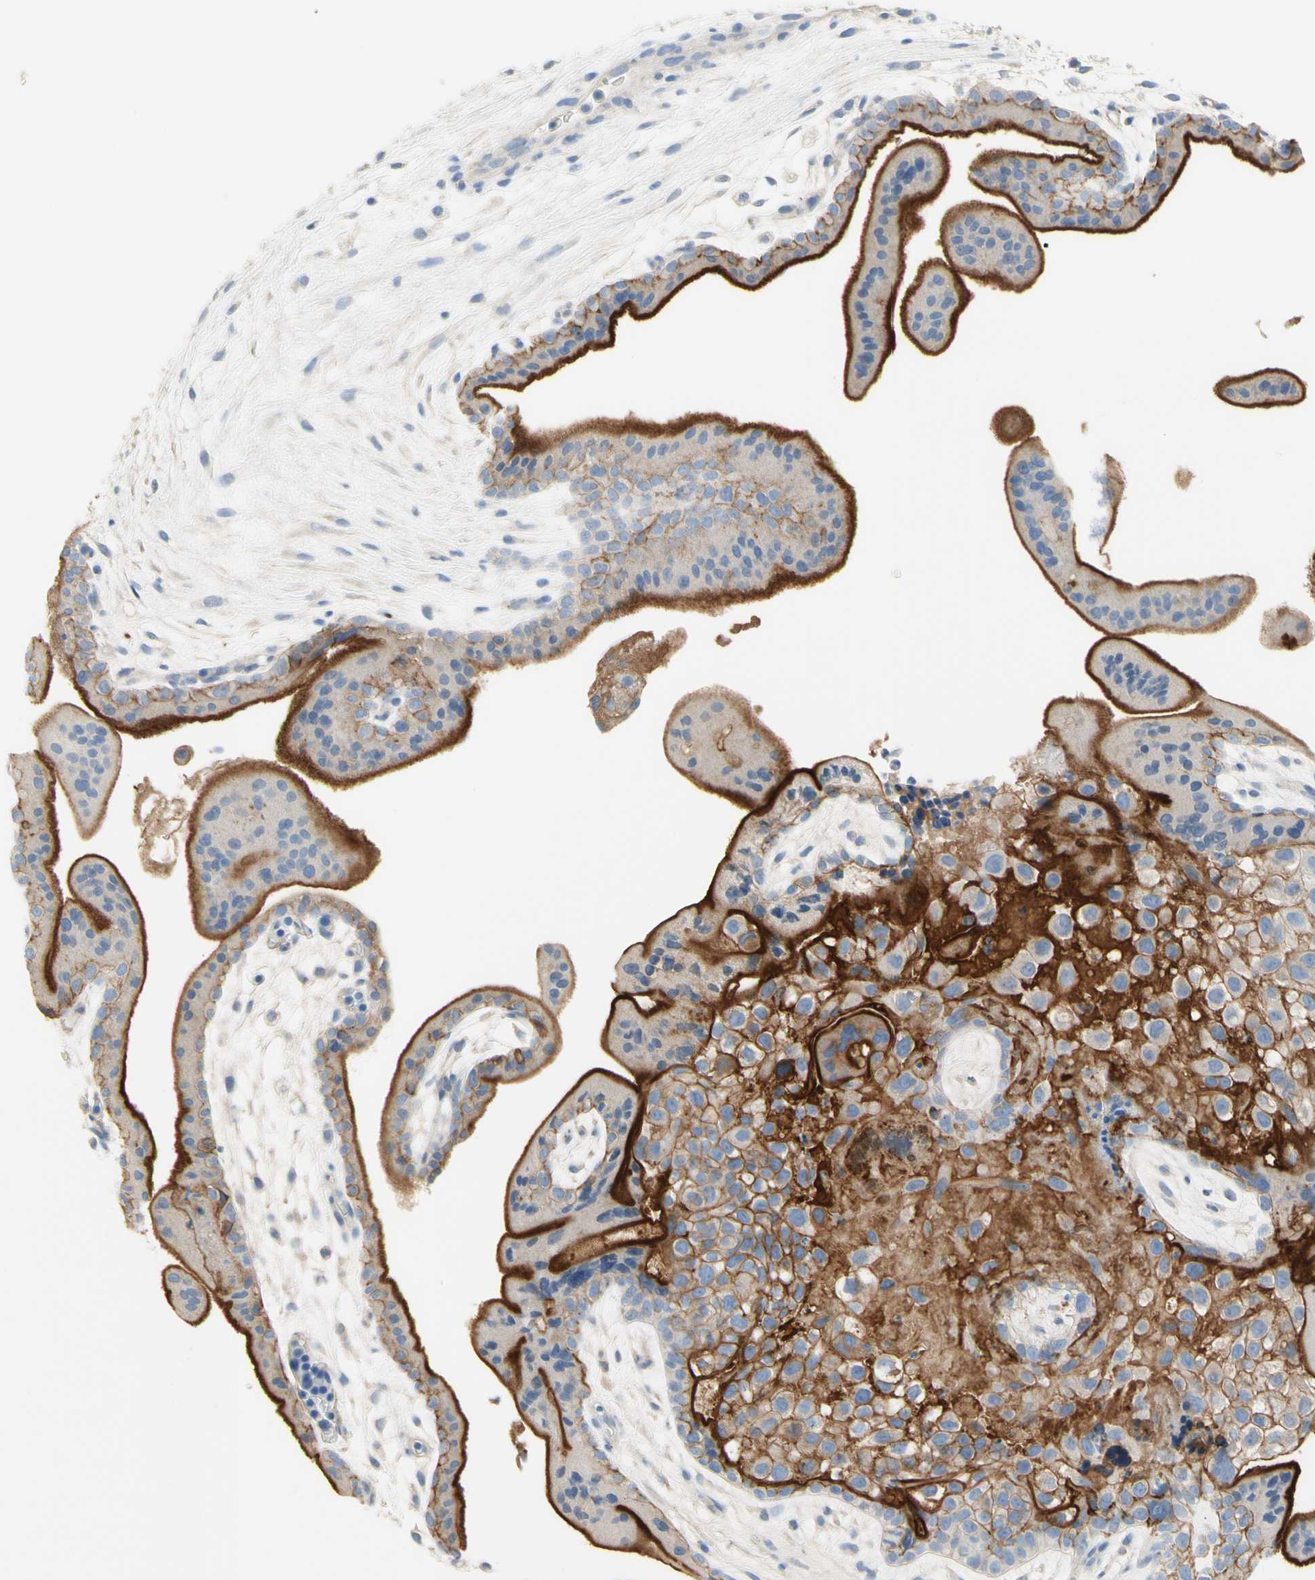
{"staining": {"intensity": "moderate", "quantity": ">75%", "location": "cytoplasmic/membranous"}, "tissue": "placenta", "cell_type": "Decidual cells", "image_type": "normal", "snomed": [{"axis": "morphology", "description": "Normal tissue, NOS"}, {"axis": "topography", "description": "Placenta"}], "caption": "Brown immunohistochemical staining in normal placenta exhibits moderate cytoplasmic/membranous positivity in approximately >75% of decidual cells.", "gene": "NECTIN4", "patient": {"sex": "female", "age": 35}}